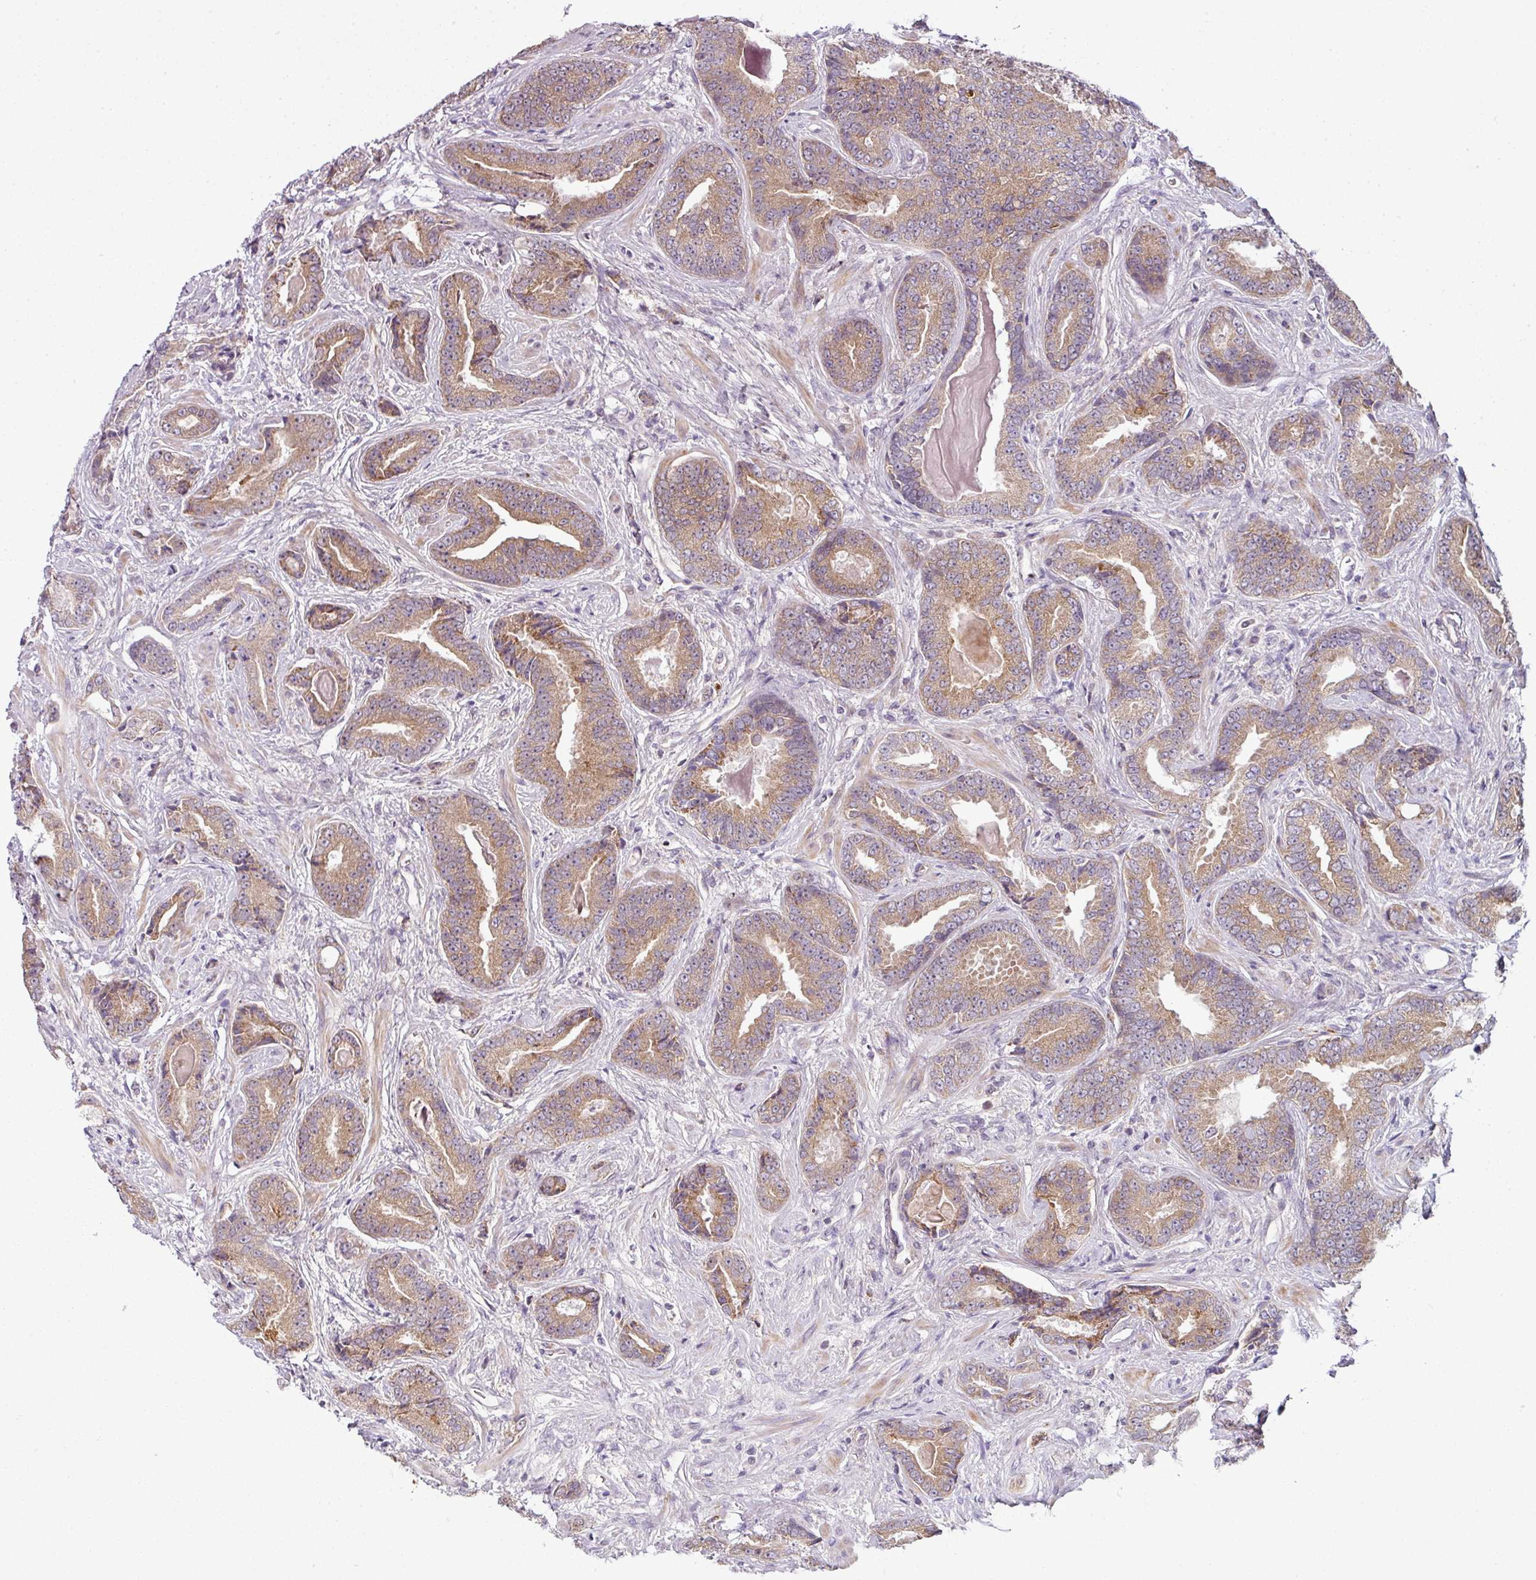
{"staining": {"intensity": "moderate", "quantity": ">75%", "location": "cytoplasmic/membranous"}, "tissue": "prostate cancer", "cell_type": "Tumor cells", "image_type": "cancer", "snomed": [{"axis": "morphology", "description": "Adenocarcinoma, Low grade"}, {"axis": "topography", "description": "Prostate"}], "caption": "Immunohistochemistry (IHC) photomicrograph of prostate low-grade adenocarcinoma stained for a protein (brown), which exhibits medium levels of moderate cytoplasmic/membranous positivity in about >75% of tumor cells.", "gene": "DERPC", "patient": {"sex": "male", "age": 62}}